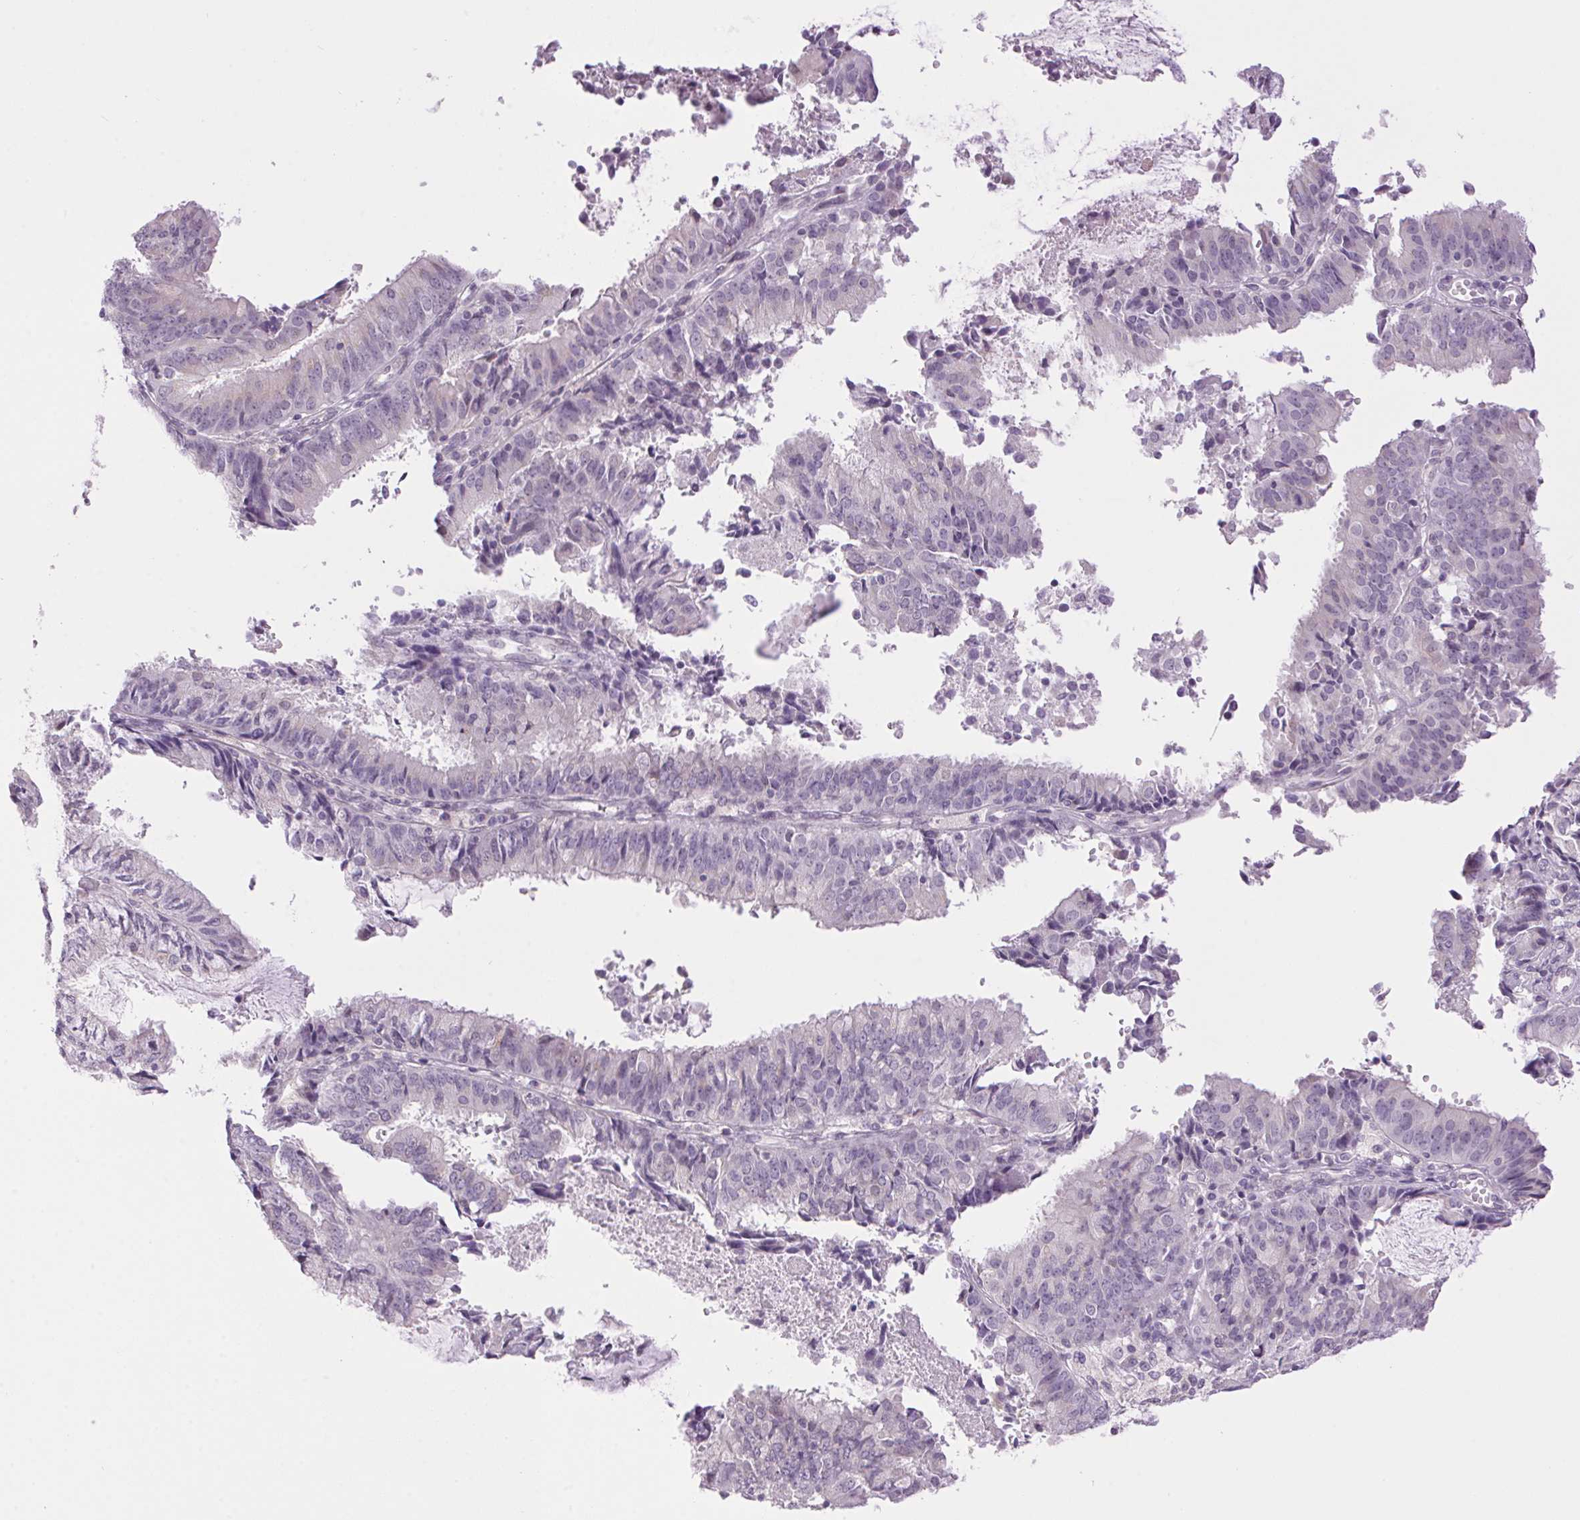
{"staining": {"intensity": "negative", "quantity": "none", "location": "none"}, "tissue": "endometrial cancer", "cell_type": "Tumor cells", "image_type": "cancer", "snomed": [{"axis": "morphology", "description": "Adenocarcinoma, NOS"}, {"axis": "topography", "description": "Endometrium"}], "caption": "High power microscopy photomicrograph of an immunohistochemistry (IHC) histopathology image of adenocarcinoma (endometrial), revealing no significant staining in tumor cells.", "gene": "SMIM13", "patient": {"sex": "female", "age": 57}}